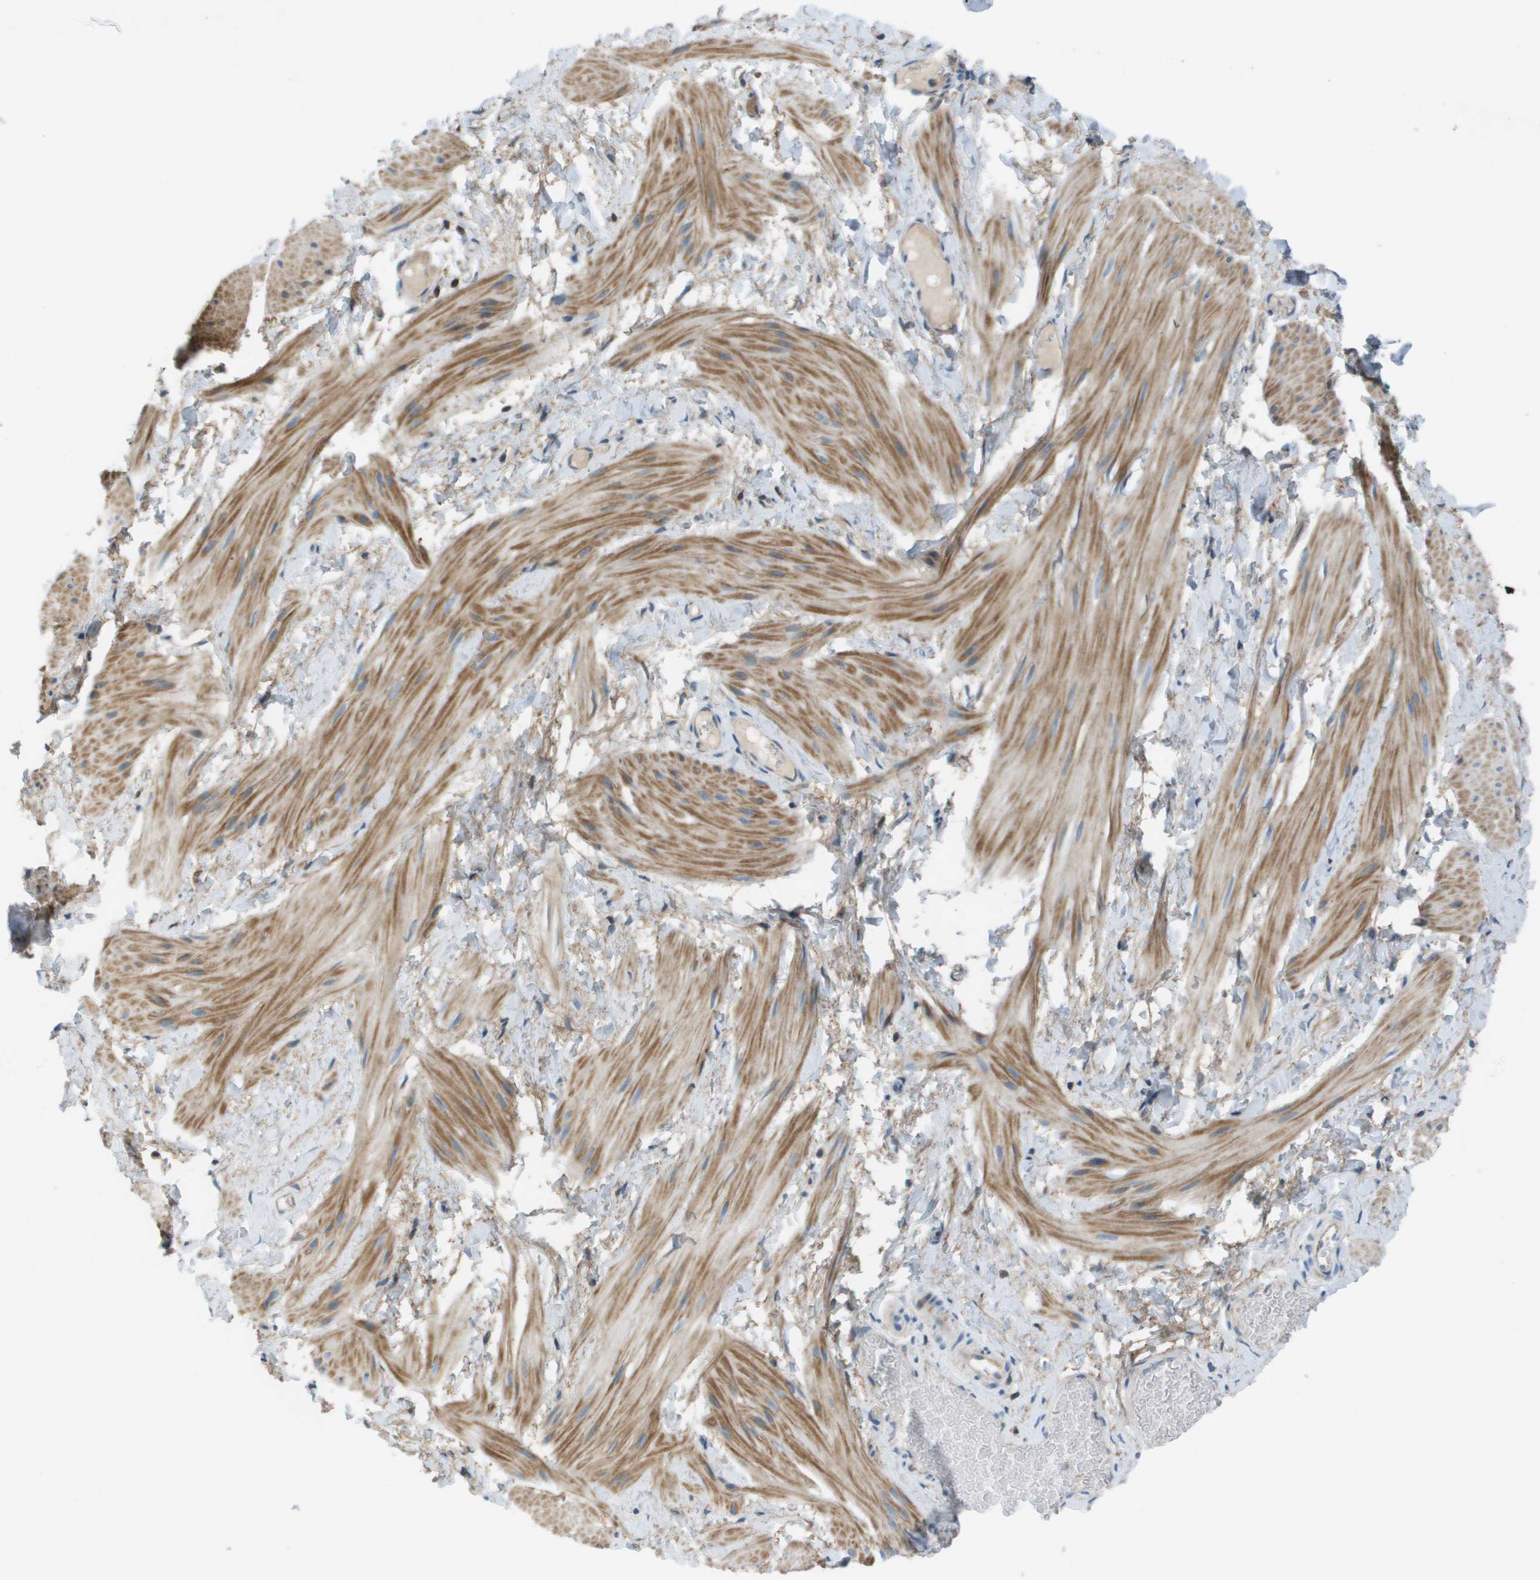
{"staining": {"intensity": "moderate", "quantity": "25%-75%", "location": "cytoplasmic/membranous"}, "tissue": "smooth muscle", "cell_type": "Smooth muscle cells", "image_type": "normal", "snomed": [{"axis": "morphology", "description": "Normal tissue, NOS"}, {"axis": "topography", "description": "Smooth muscle"}], "caption": "Immunohistochemical staining of benign human smooth muscle shows moderate cytoplasmic/membranous protein staining in approximately 25%-75% of smooth muscle cells.", "gene": "GALNT6", "patient": {"sex": "male", "age": 16}}